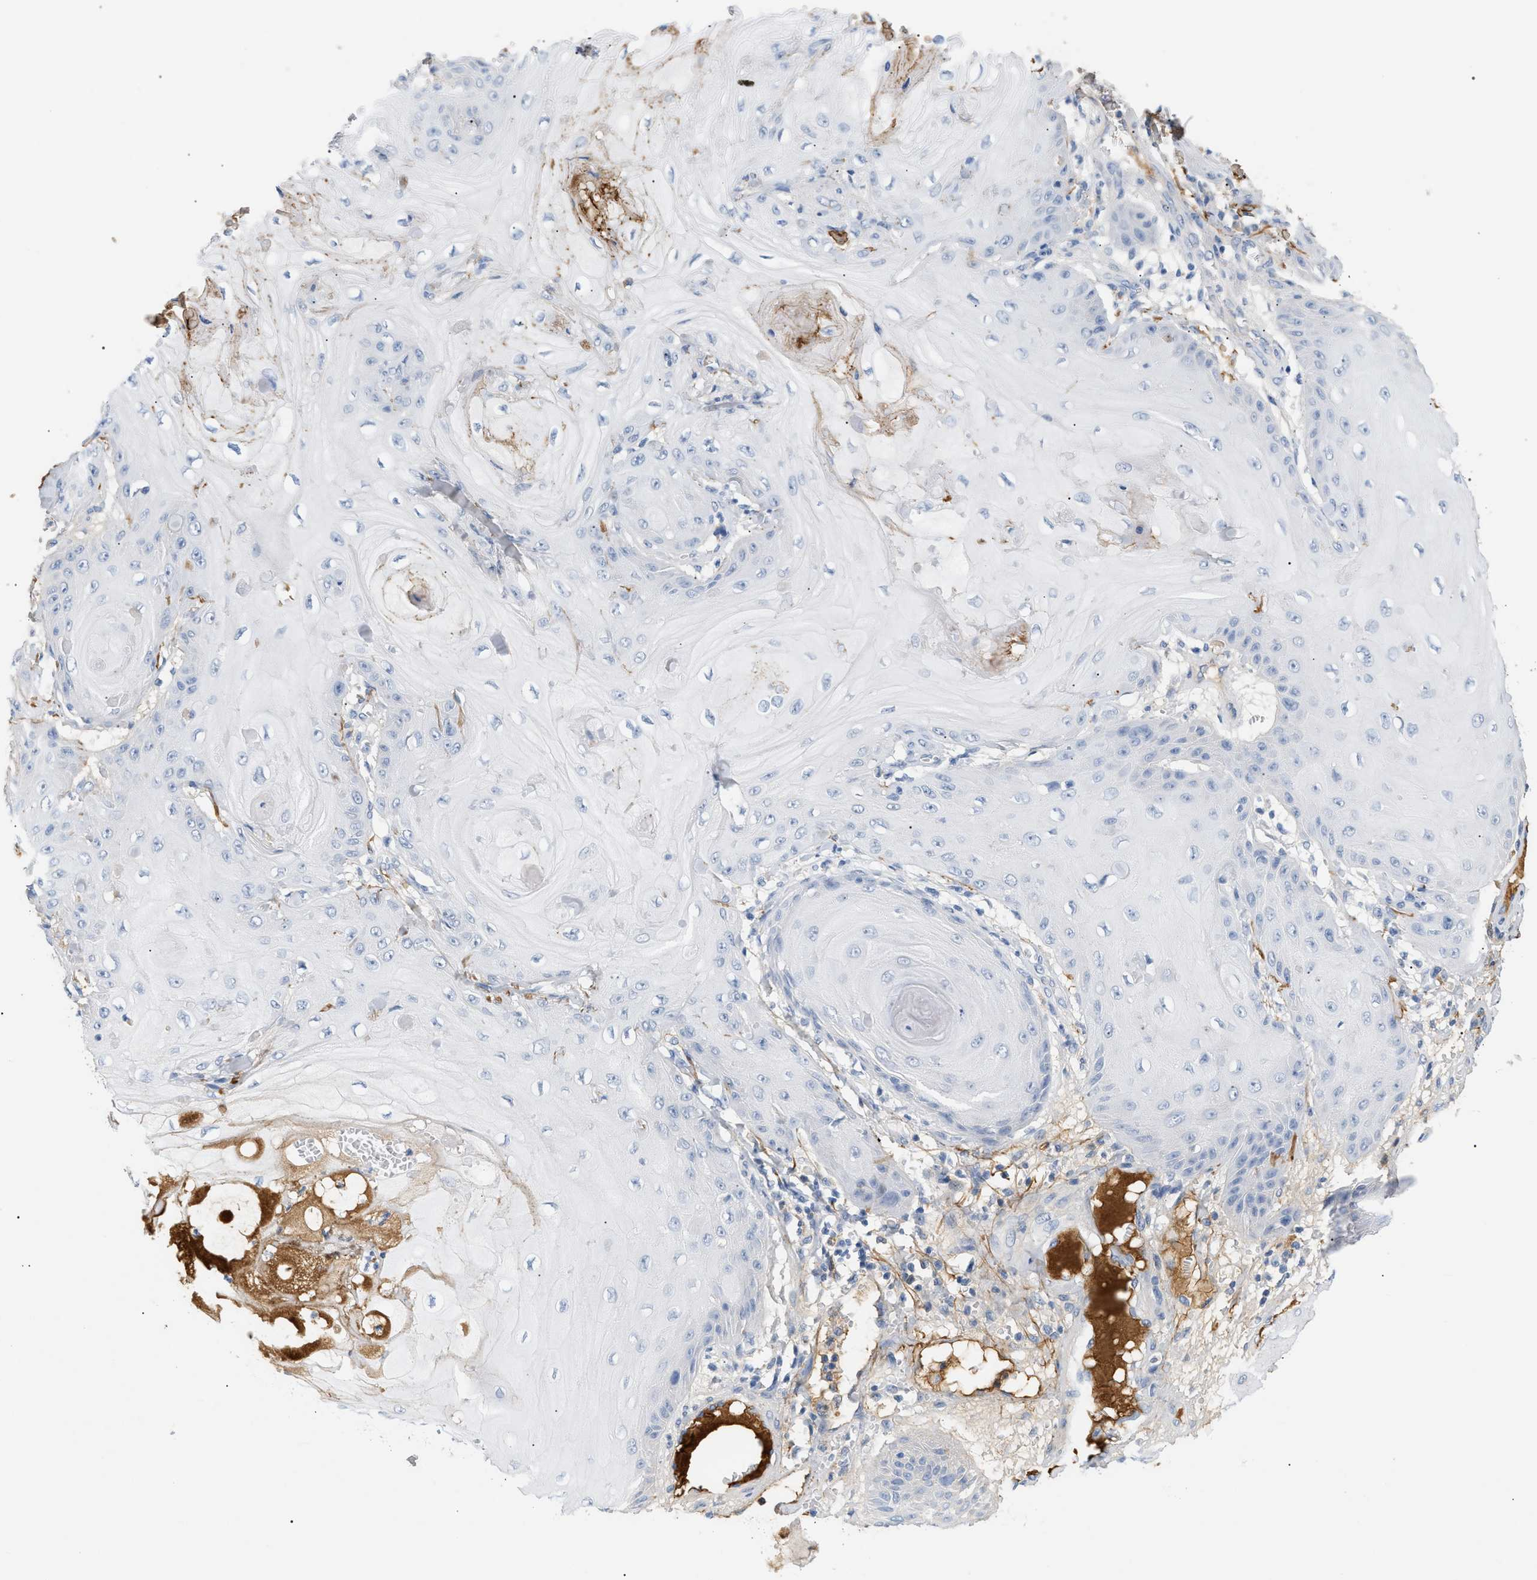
{"staining": {"intensity": "negative", "quantity": "none", "location": "none"}, "tissue": "skin cancer", "cell_type": "Tumor cells", "image_type": "cancer", "snomed": [{"axis": "morphology", "description": "Squamous cell carcinoma, NOS"}, {"axis": "topography", "description": "Skin"}], "caption": "Immunohistochemistry (IHC) micrograph of skin cancer (squamous cell carcinoma) stained for a protein (brown), which displays no positivity in tumor cells.", "gene": "CFH", "patient": {"sex": "male", "age": 74}}